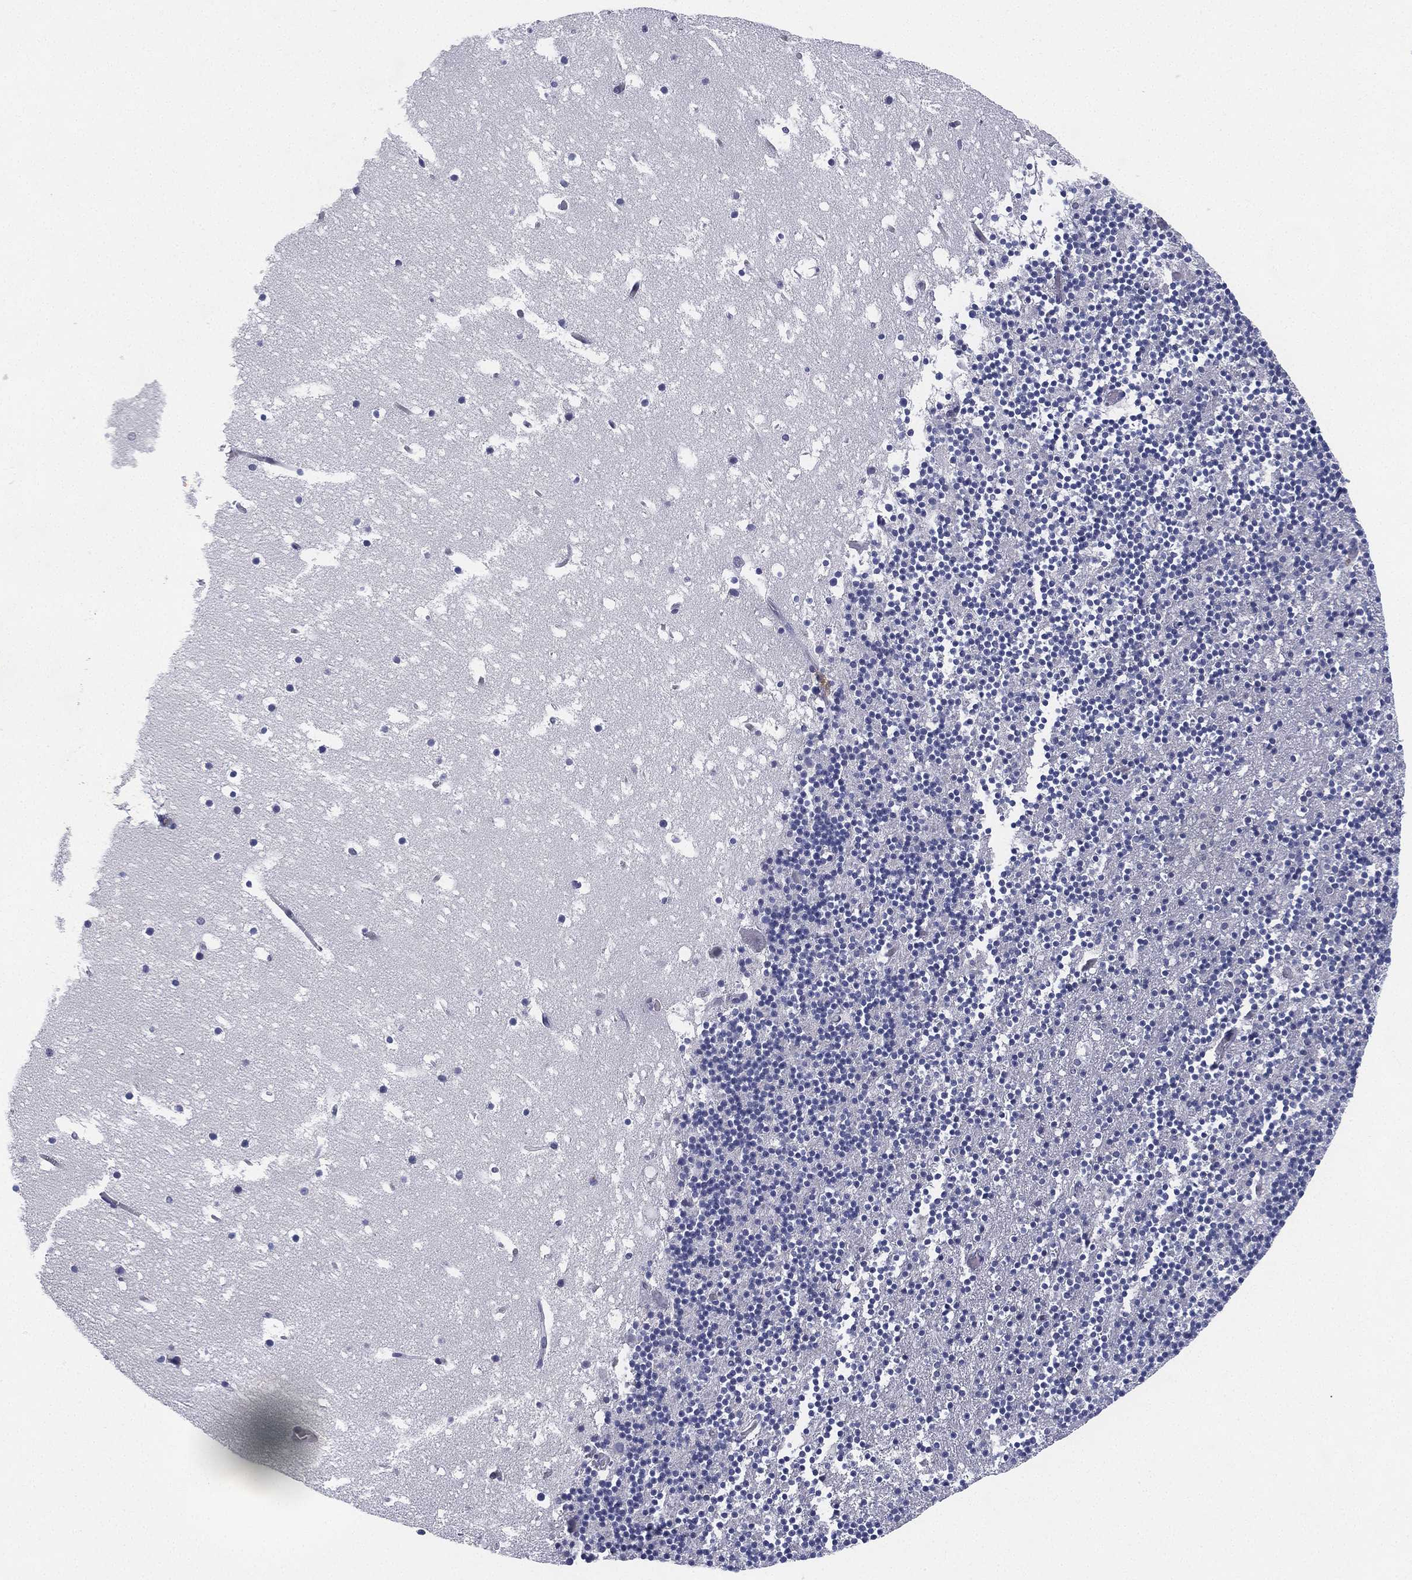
{"staining": {"intensity": "negative", "quantity": "none", "location": "none"}, "tissue": "cerebellum", "cell_type": "Cells in granular layer", "image_type": "normal", "snomed": [{"axis": "morphology", "description": "Normal tissue, NOS"}, {"axis": "topography", "description": "Cerebellum"}], "caption": "DAB (3,3'-diaminobenzidine) immunohistochemical staining of normal cerebellum displays no significant staining in cells in granular layer.", "gene": "MS4A8", "patient": {"sex": "male", "age": 37}}